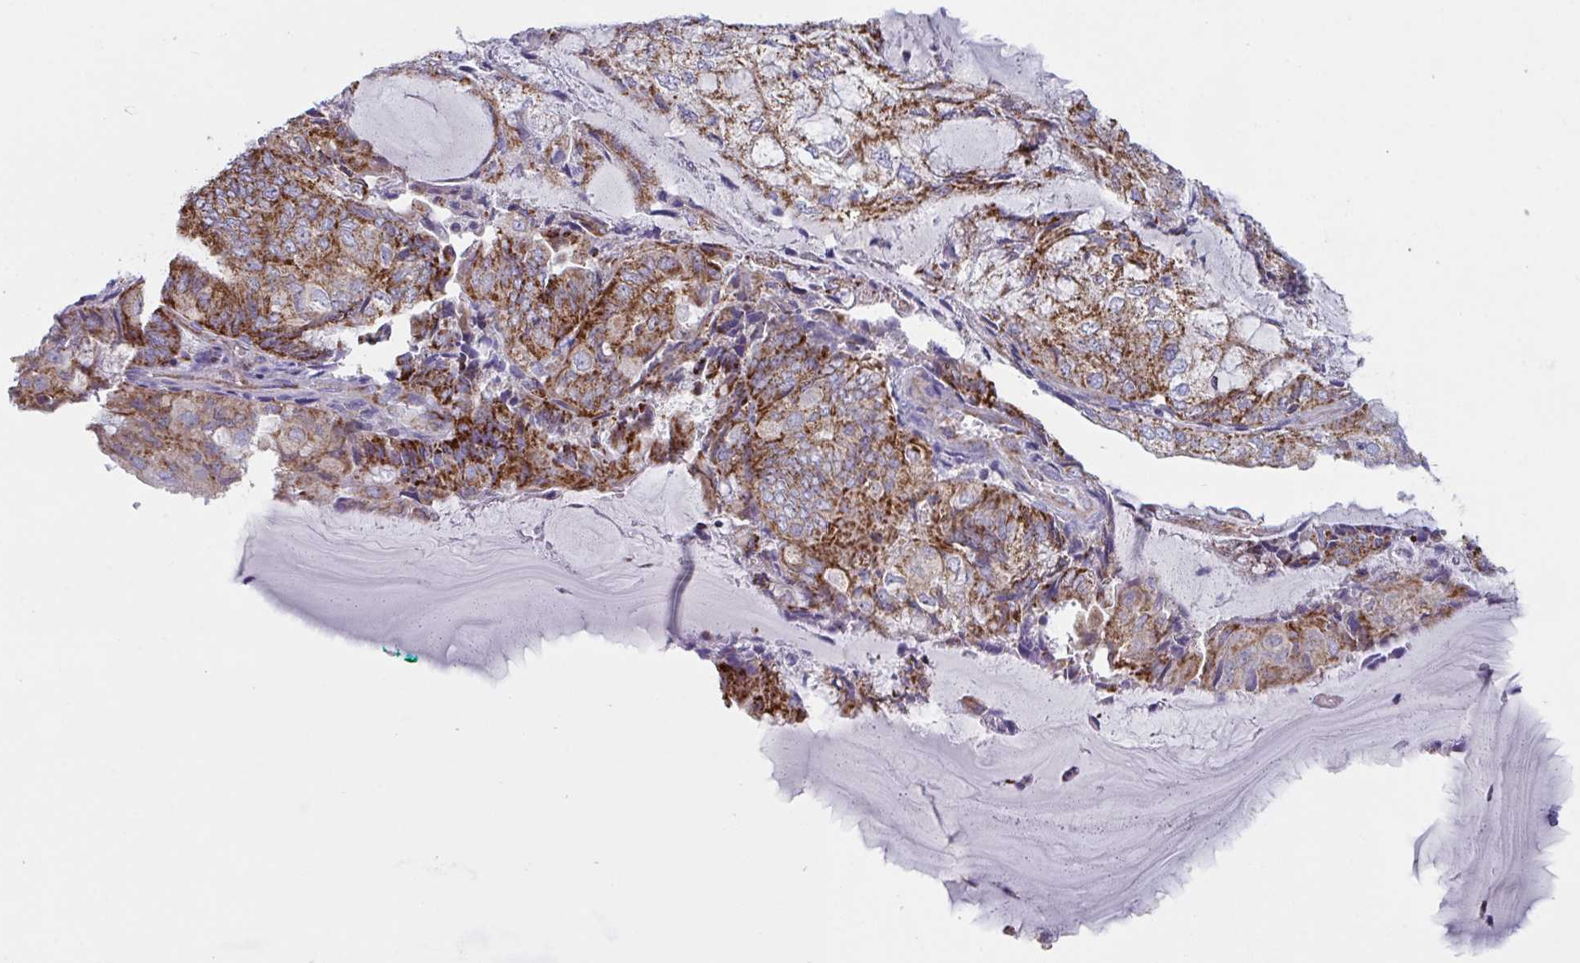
{"staining": {"intensity": "moderate", "quantity": ">75%", "location": "cytoplasmic/membranous"}, "tissue": "endometrial cancer", "cell_type": "Tumor cells", "image_type": "cancer", "snomed": [{"axis": "morphology", "description": "Adenocarcinoma, NOS"}, {"axis": "topography", "description": "Endometrium"}], "caption": "Immunohistochemistry (IHC) of adenocarcinoma (endometrial) displays medium levels of moderate cytoplasmic/membranous positivity in approximately >75% of tumor cells.", "gene": "BCAT2", "patient": {"sex": "female", "age": 81}}